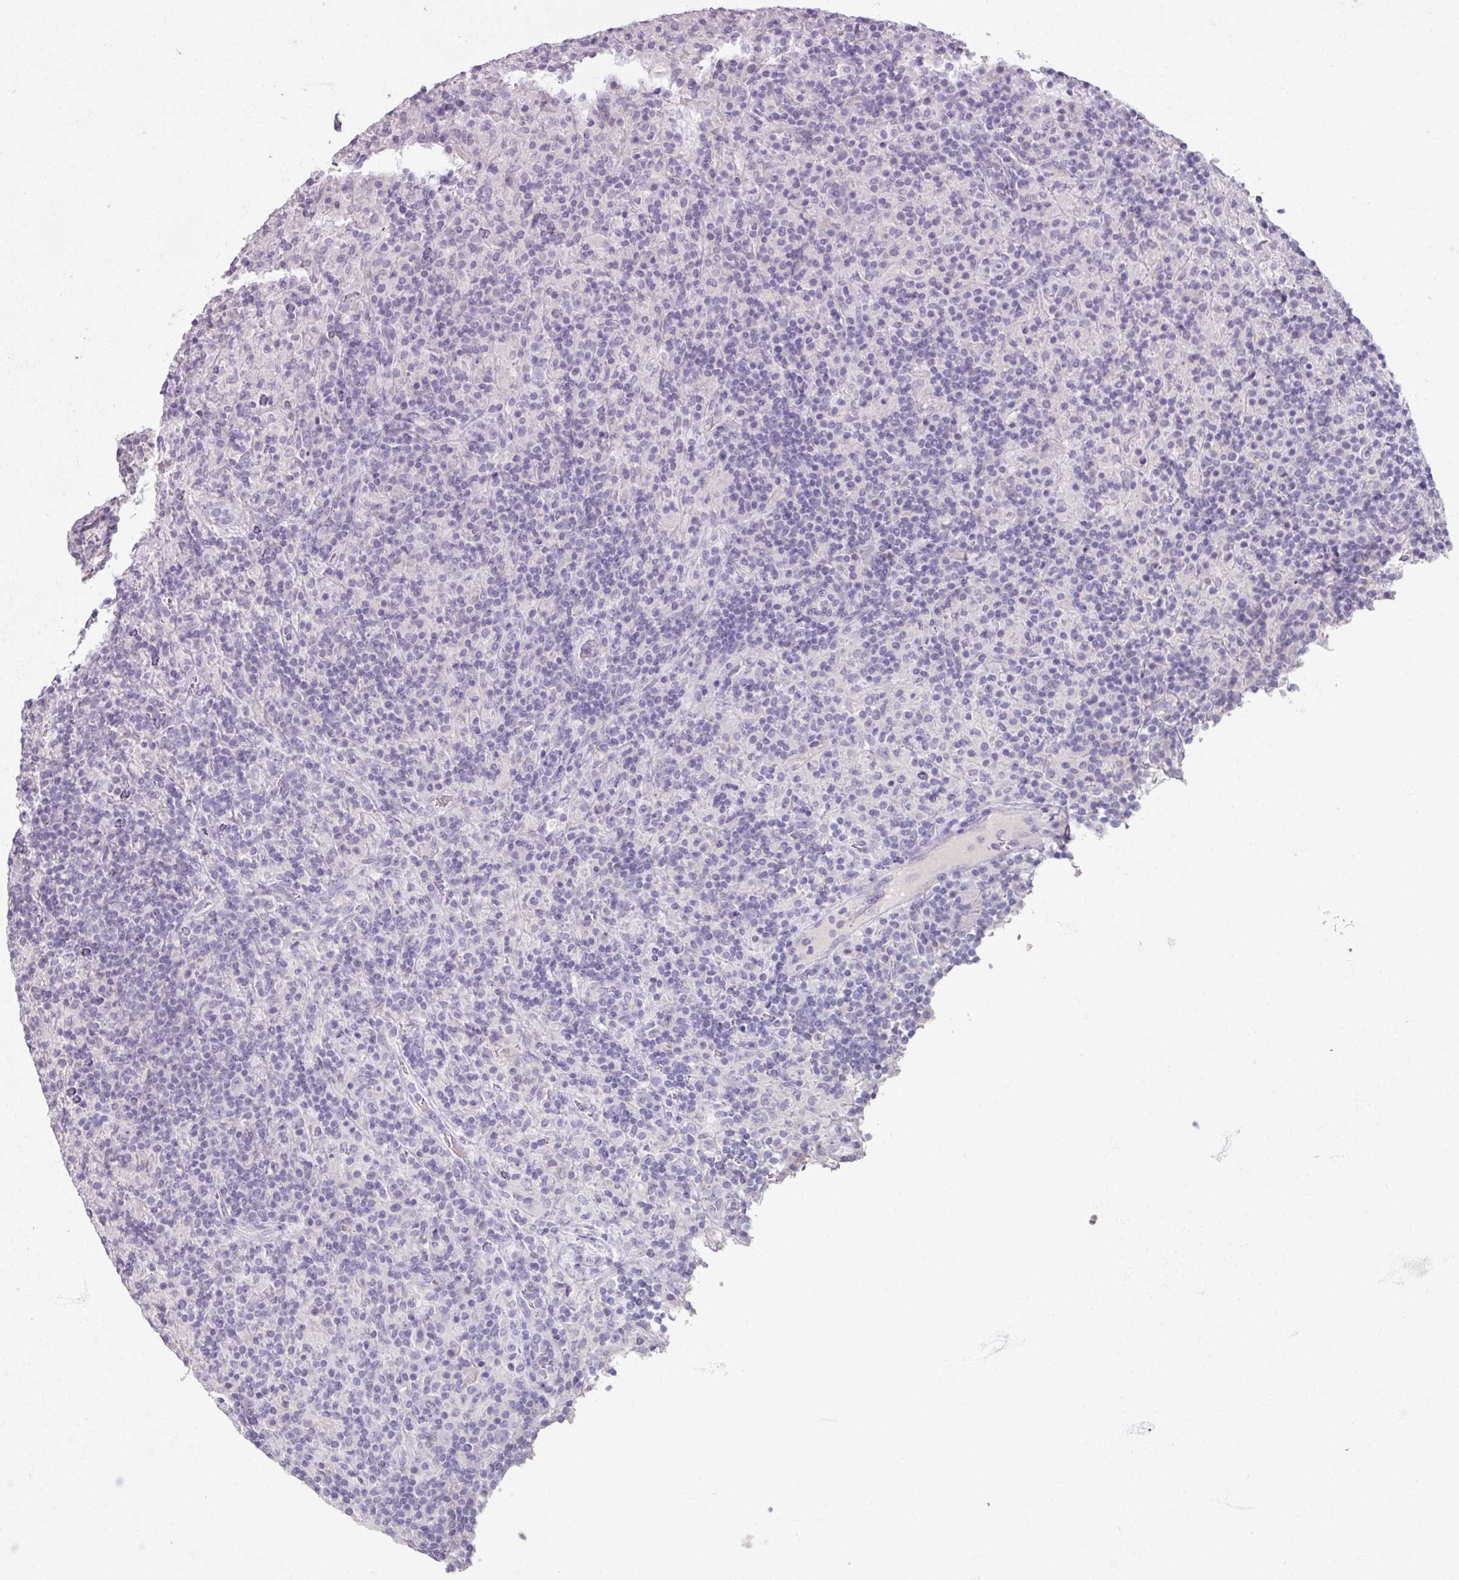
{"staining": {"intensity": "negative", "quantity": "none", "location": "none"}, "tissue": "lymphoma", "cell_type": "Tumor cells", "image_type": "cancer", "snomed": [{"axis": "morphology", "description": "Hodgkin's disease, NOS"}, {"axis": "topography", "description": "Lymph node"}], "caption": "An image of human Hodgkin's disease is negative for staining in tumor cells.", "gene": "SLC27A5", "patient": {"sex": "male", "age": 70}}